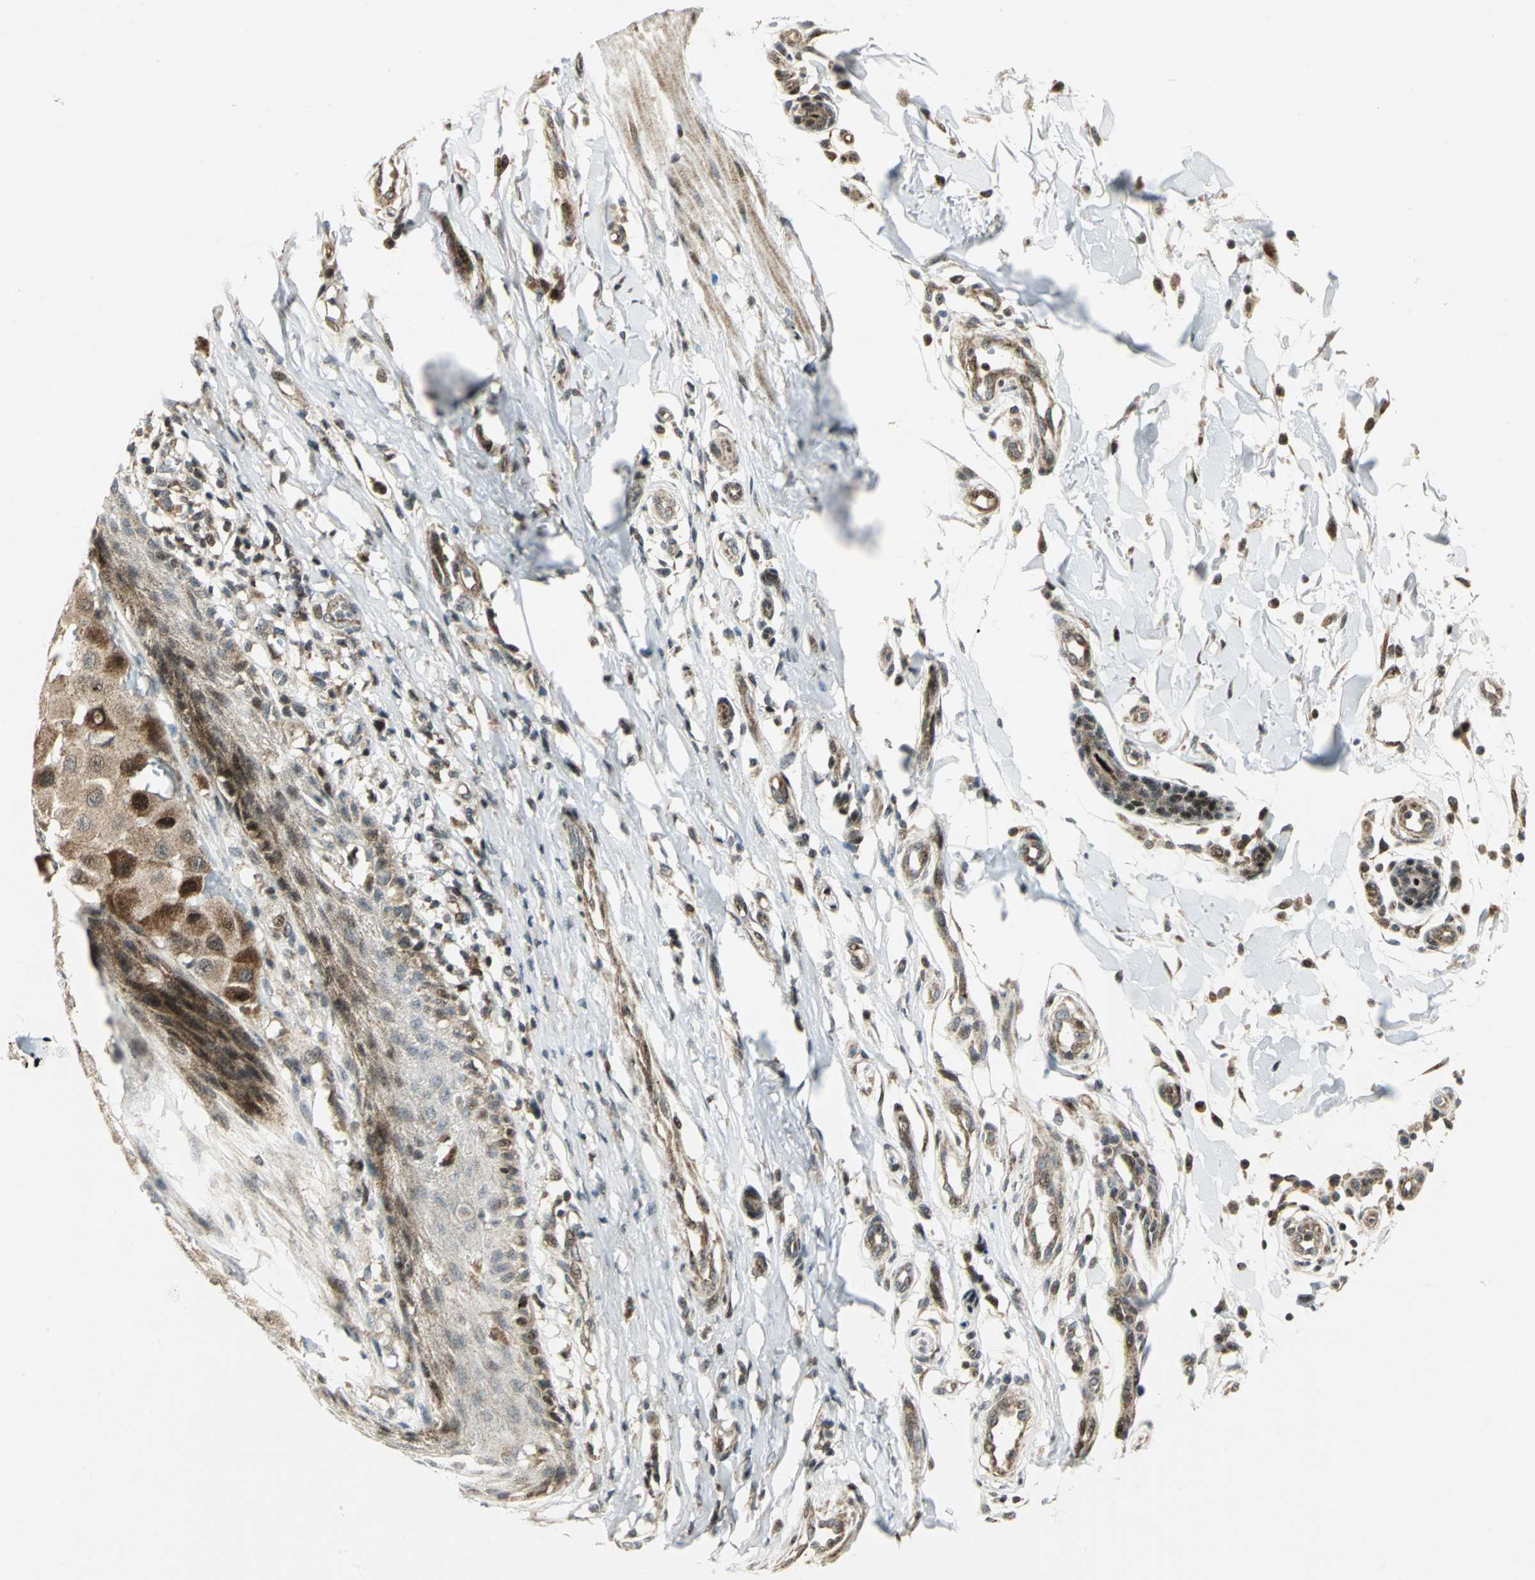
{"staining": {"intensity": "moderate", "quantity": ">75%", "location": "cytoplasmic/membranous"}, "tissue": "melanoma", "cell_type": "Tumor cells", "image_type": "cancer", "snomed": [{"axis": "morphology", "description": "Malignant melanoma, NOS"}, {"axis": "topography", "description": "Skin"}], "caption": "Tumor cells reveal medium levels of moderate cytoplasmic/membranous staining in about >75% of cells in human melanoma. (Stains: DAB in brown, nuclei in blue, Microscopy: brightfield microscopy at high magnification).", "gene": "ATP6V1A", "patient": {"sex": "female", "age": 81}}